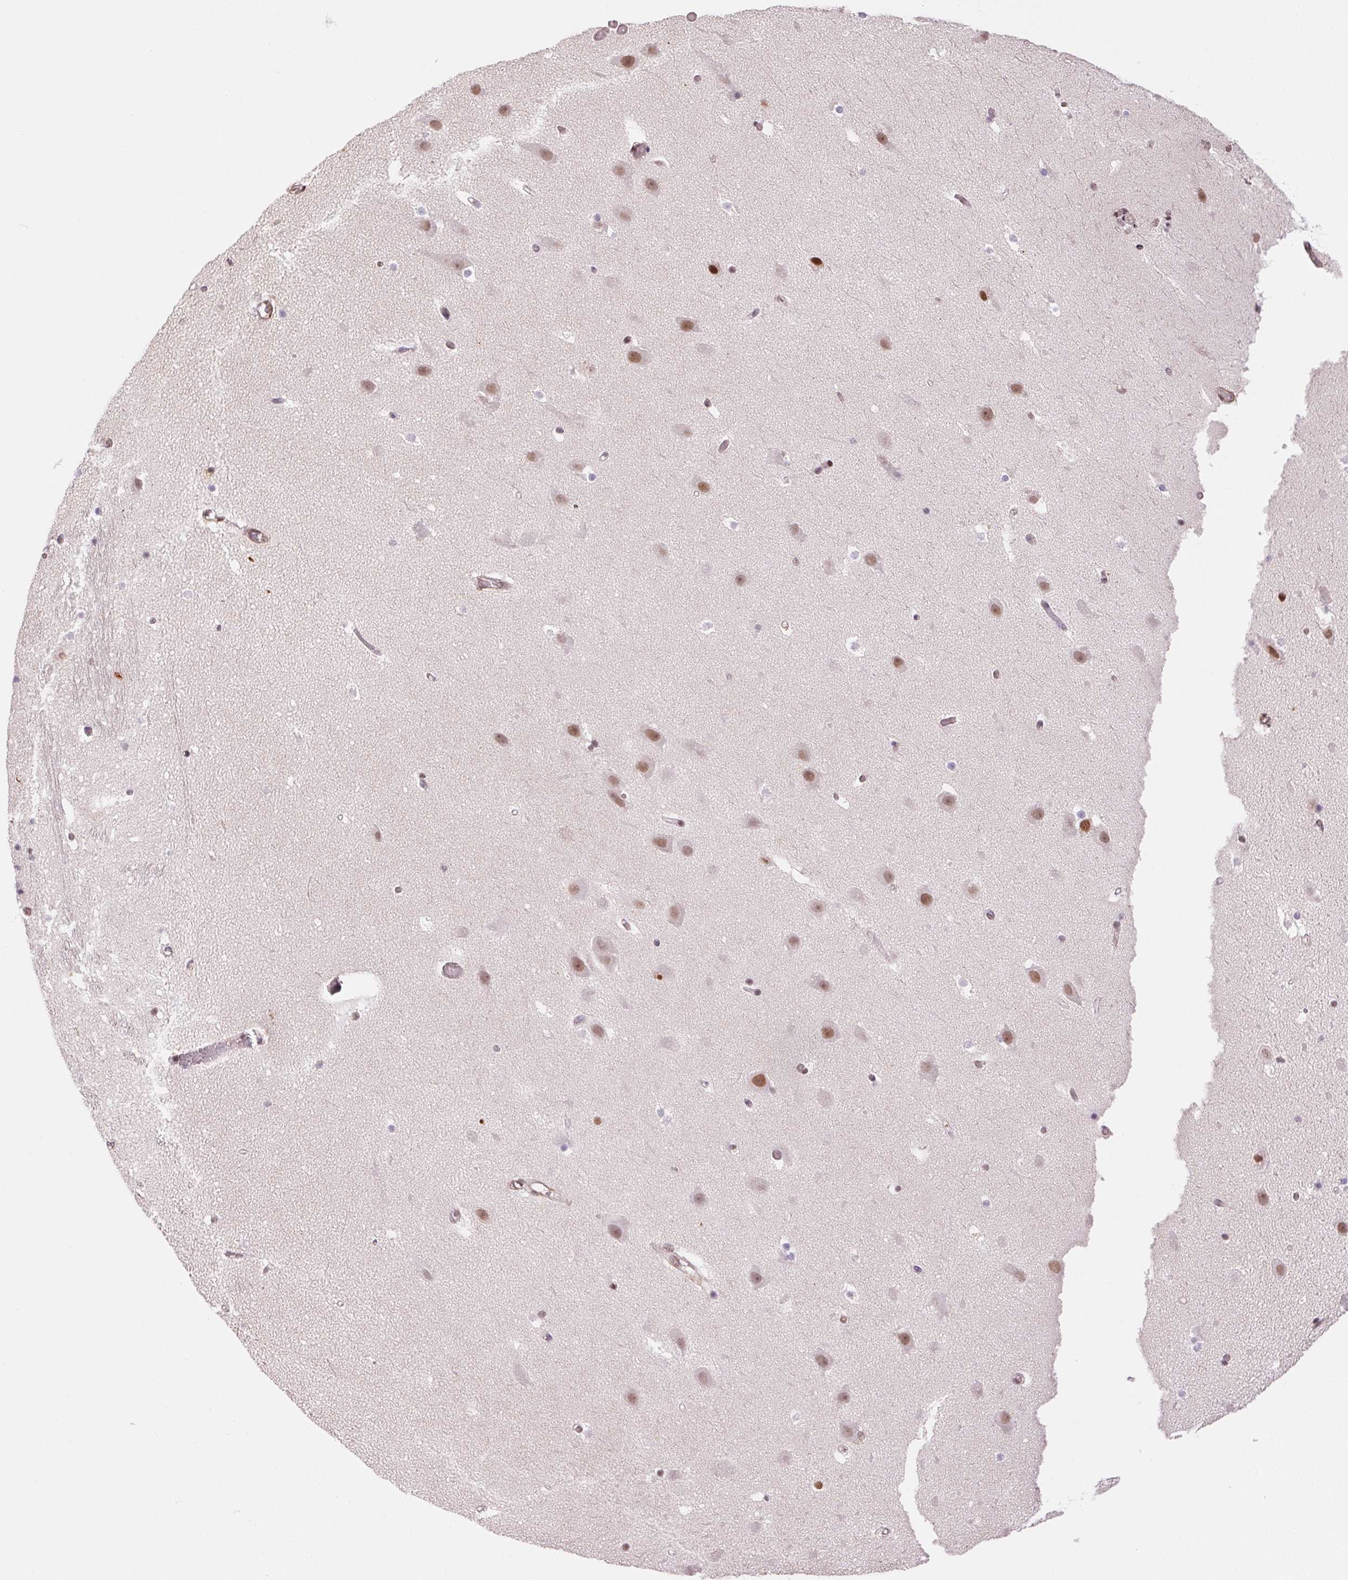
{"staining": {"intensity": "strong", "quantity": "<25%", "location": "nuclear"}, "tissue": "hippocampus", "cell_type": "Glial cells", "image_type": "normal", "snomed": [{"axis": "morphology", "description": "Normal tissue, NOS"}, {"axis": "topography", "description": "Hippocampus"}], "caption": "A brown stain highlights strong nuclear expression of a protein in glial cells of unremarkable hippocampus.", "gene": "HNRNPDL", "patient": {"sex": "male", "age": 26}}